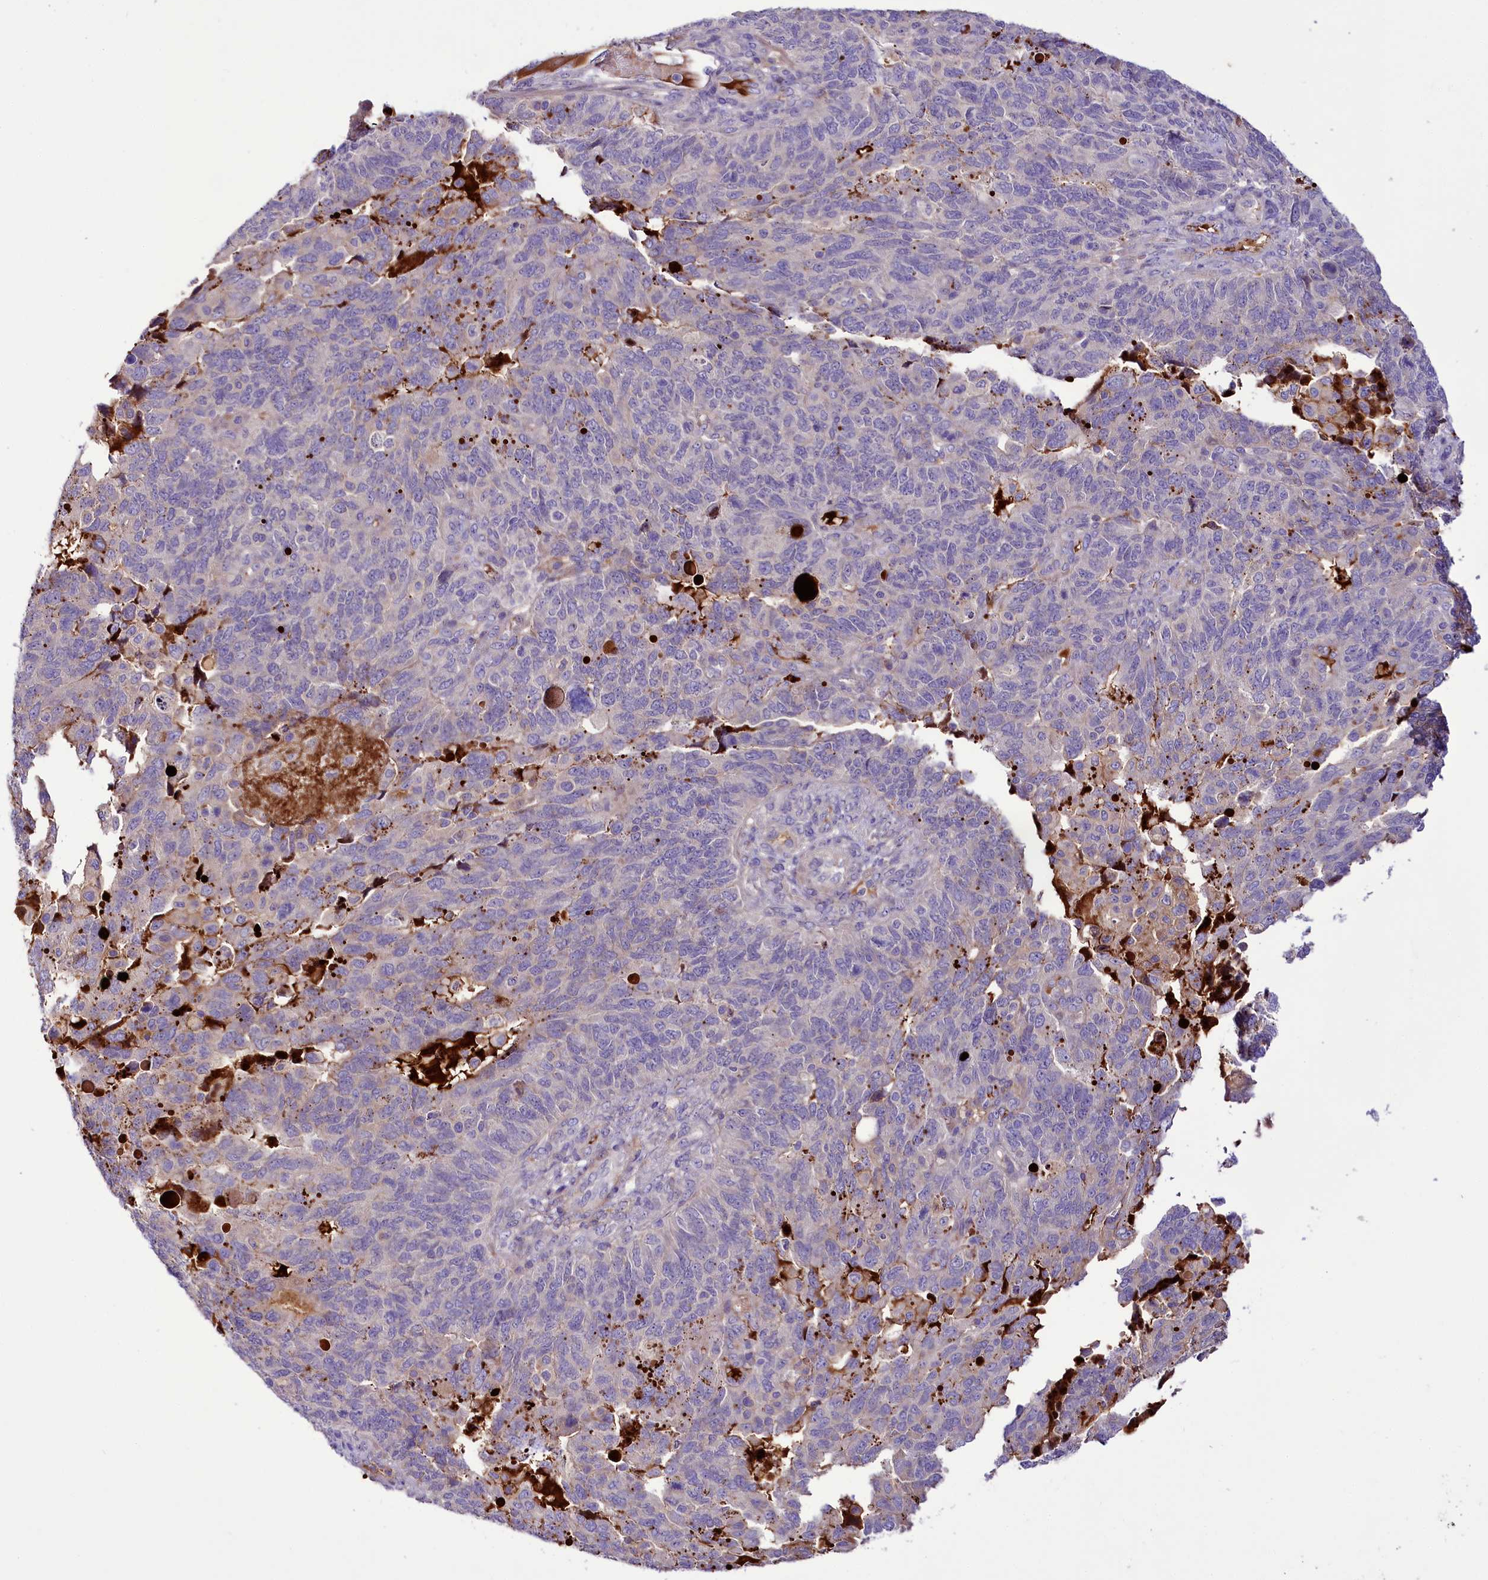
{"staining": {"intensity": "negative", "quantity": "none", "location": "none"}, "tissue": "endometrial cancer", "cell_type": "Tumor cells", "image_type": "cancer", "snomed": [{"axis": "morphology", "description": "Adenocarcinoma, NOS"}, {"axis": "topography", "description": "Endometrium"}], "caption": "Immunohistochemistry (IHC) of human adenocarcinoma (endometrial) demonstrates no positivity in tumor cells. (Brightfield microscopy of DAB IHC at high magnification).", "gene": "PPP1R32", "patient": {"sex": "female", "age": 66}}